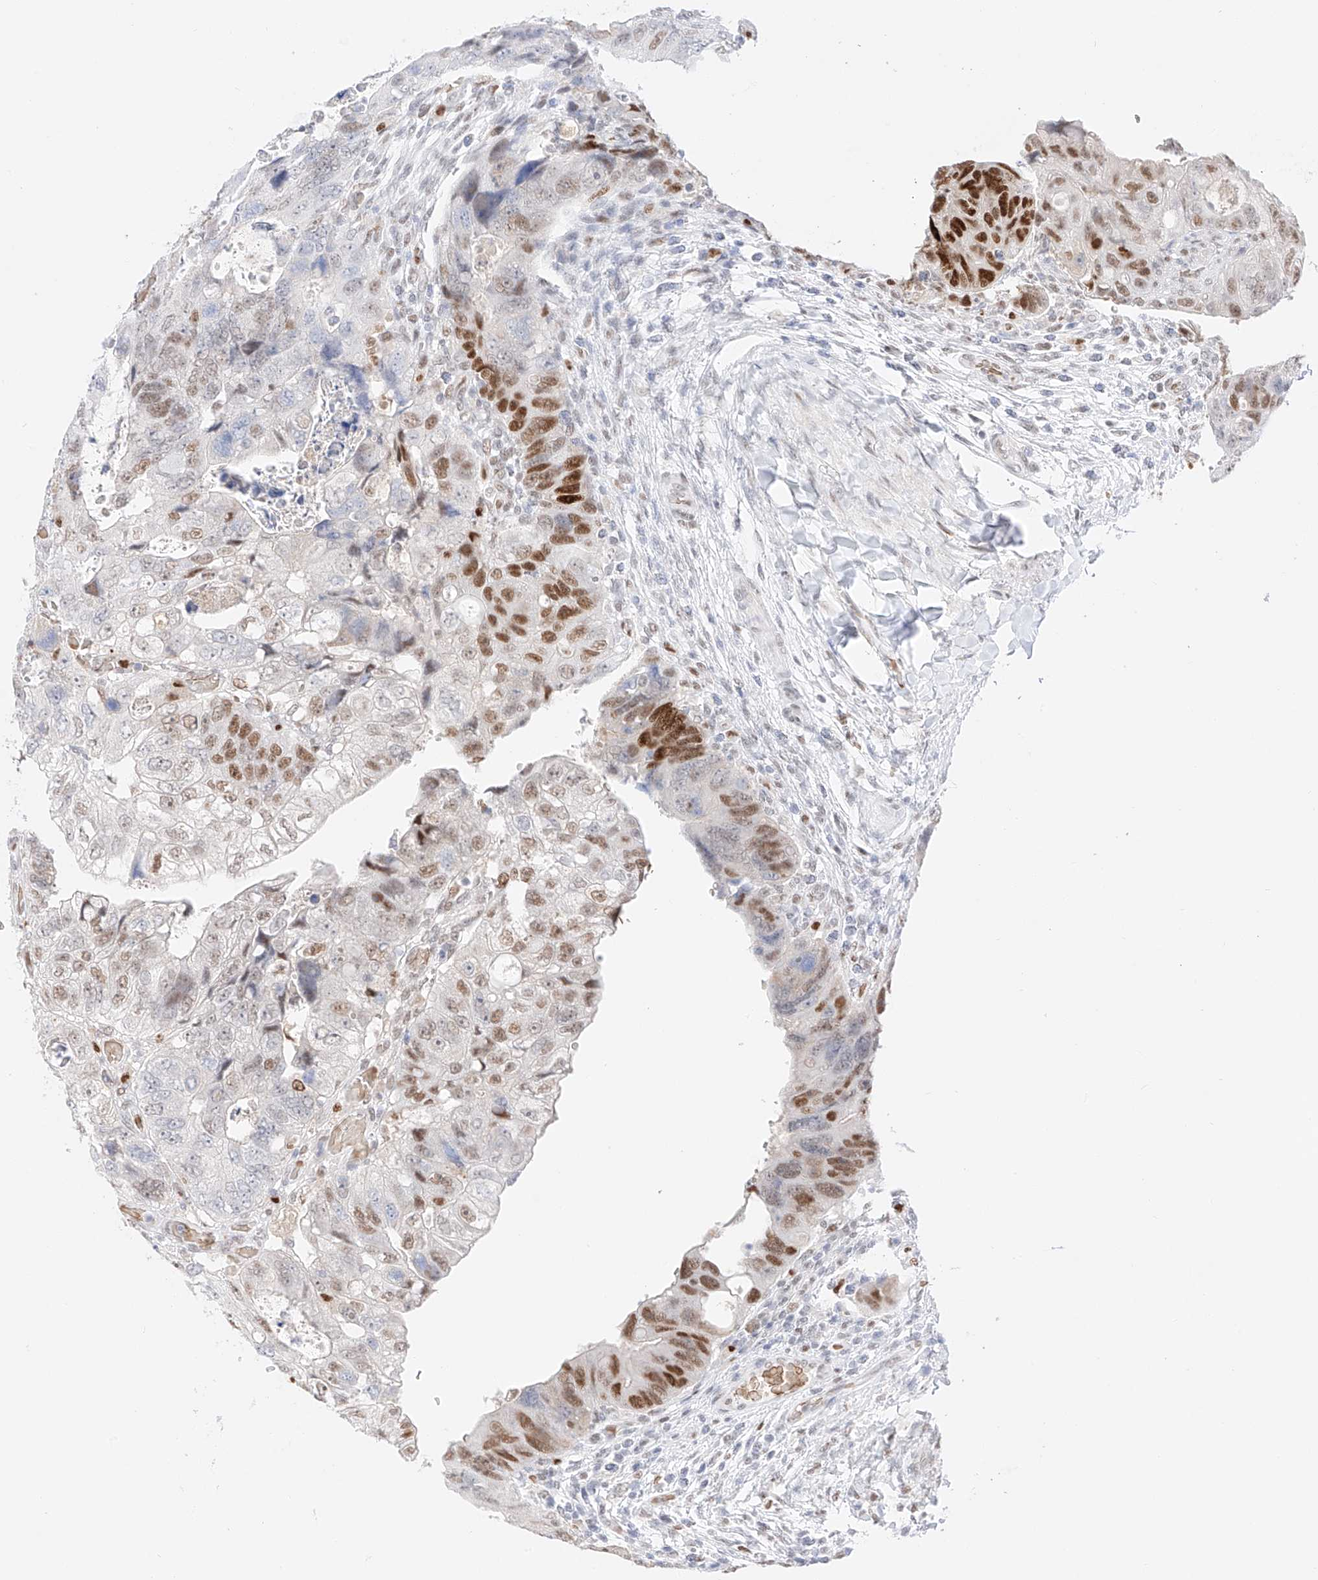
{"staining": {"intensity": "moderate", "quantity": "25%-75%", "location": "nuclear"}, "tissue": "colorectal cancer", "cell_type": "Tumor cells", "image_type": "cancer", "snomed": [{"axis": "morphology", "description": "Adenocarcinoma, NOS"}, {"axis": "topography", "description": "Rectum"}], "caption": "This micrograph displays adenocarcinoma (colorectal) stained with immunohistochemistry (IHC) to label a protein in brown. The nuclear of tumor cells show moderate positivity for the protein. Nuclei are counter-stained blue.", "gene": "APIP", "patient": {"sex": "male", "age": 59}}